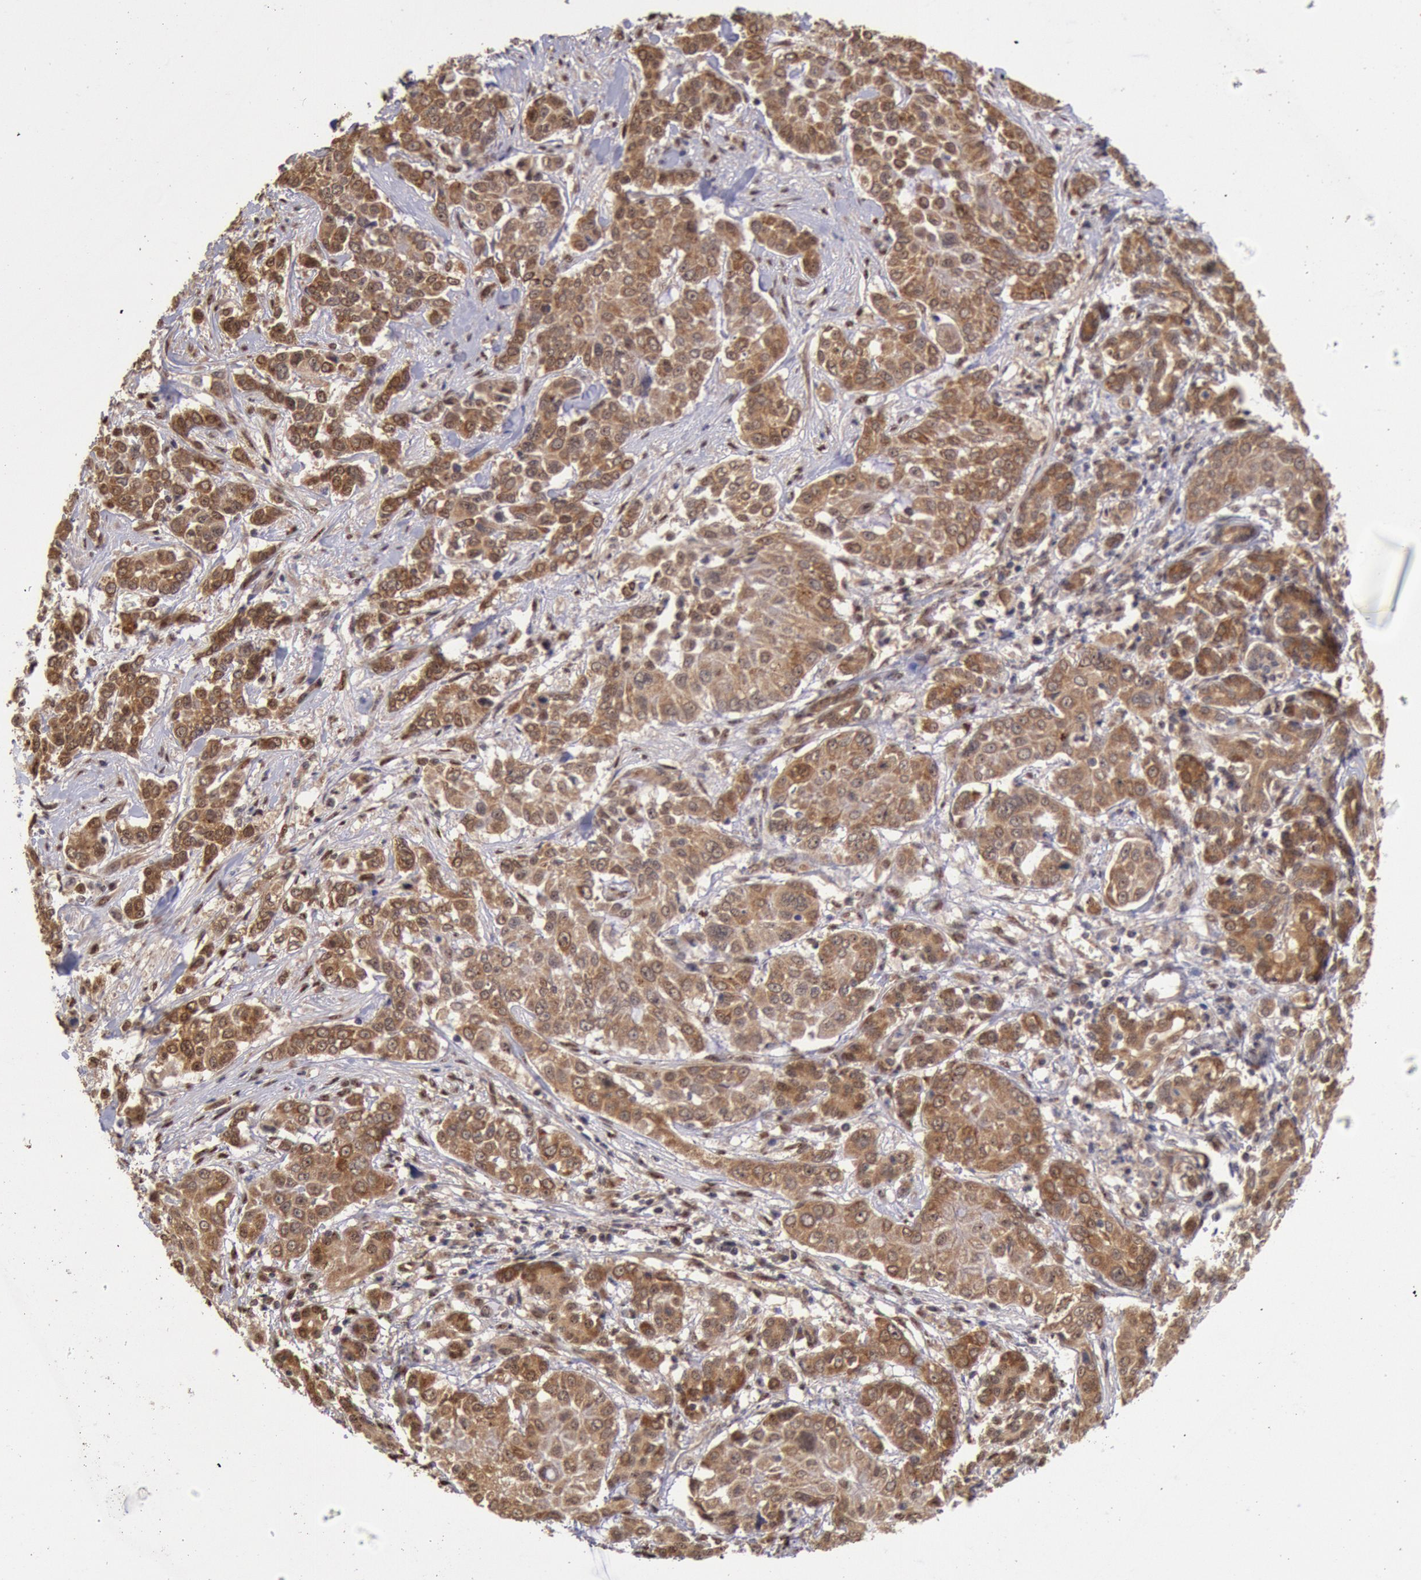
{"staining": {"intensity": "moderate", "quantity": ">75%", "location": "cytoplasmic/membranous"}, "tissue": "pancreatic cancer", "cell_type": "Tumor cells", "image_type": "cancer", "snomed": [{"axis": "morphology", "description": "Adenocarcinoma, NOS"}, {"axis": "topography", "description": "Pancreas"}], "caption": "Protein expression analysis of human pancreatic cancer (adenocarcinoma) reveals moderate cytoplasmic/membranous staining in approximately >75% of tumor cells. (brown staining indicates protein expression, while blue staining denotes nuclei).", "gene": "STX17", "patient": {"sex": "female", "age": 52}}